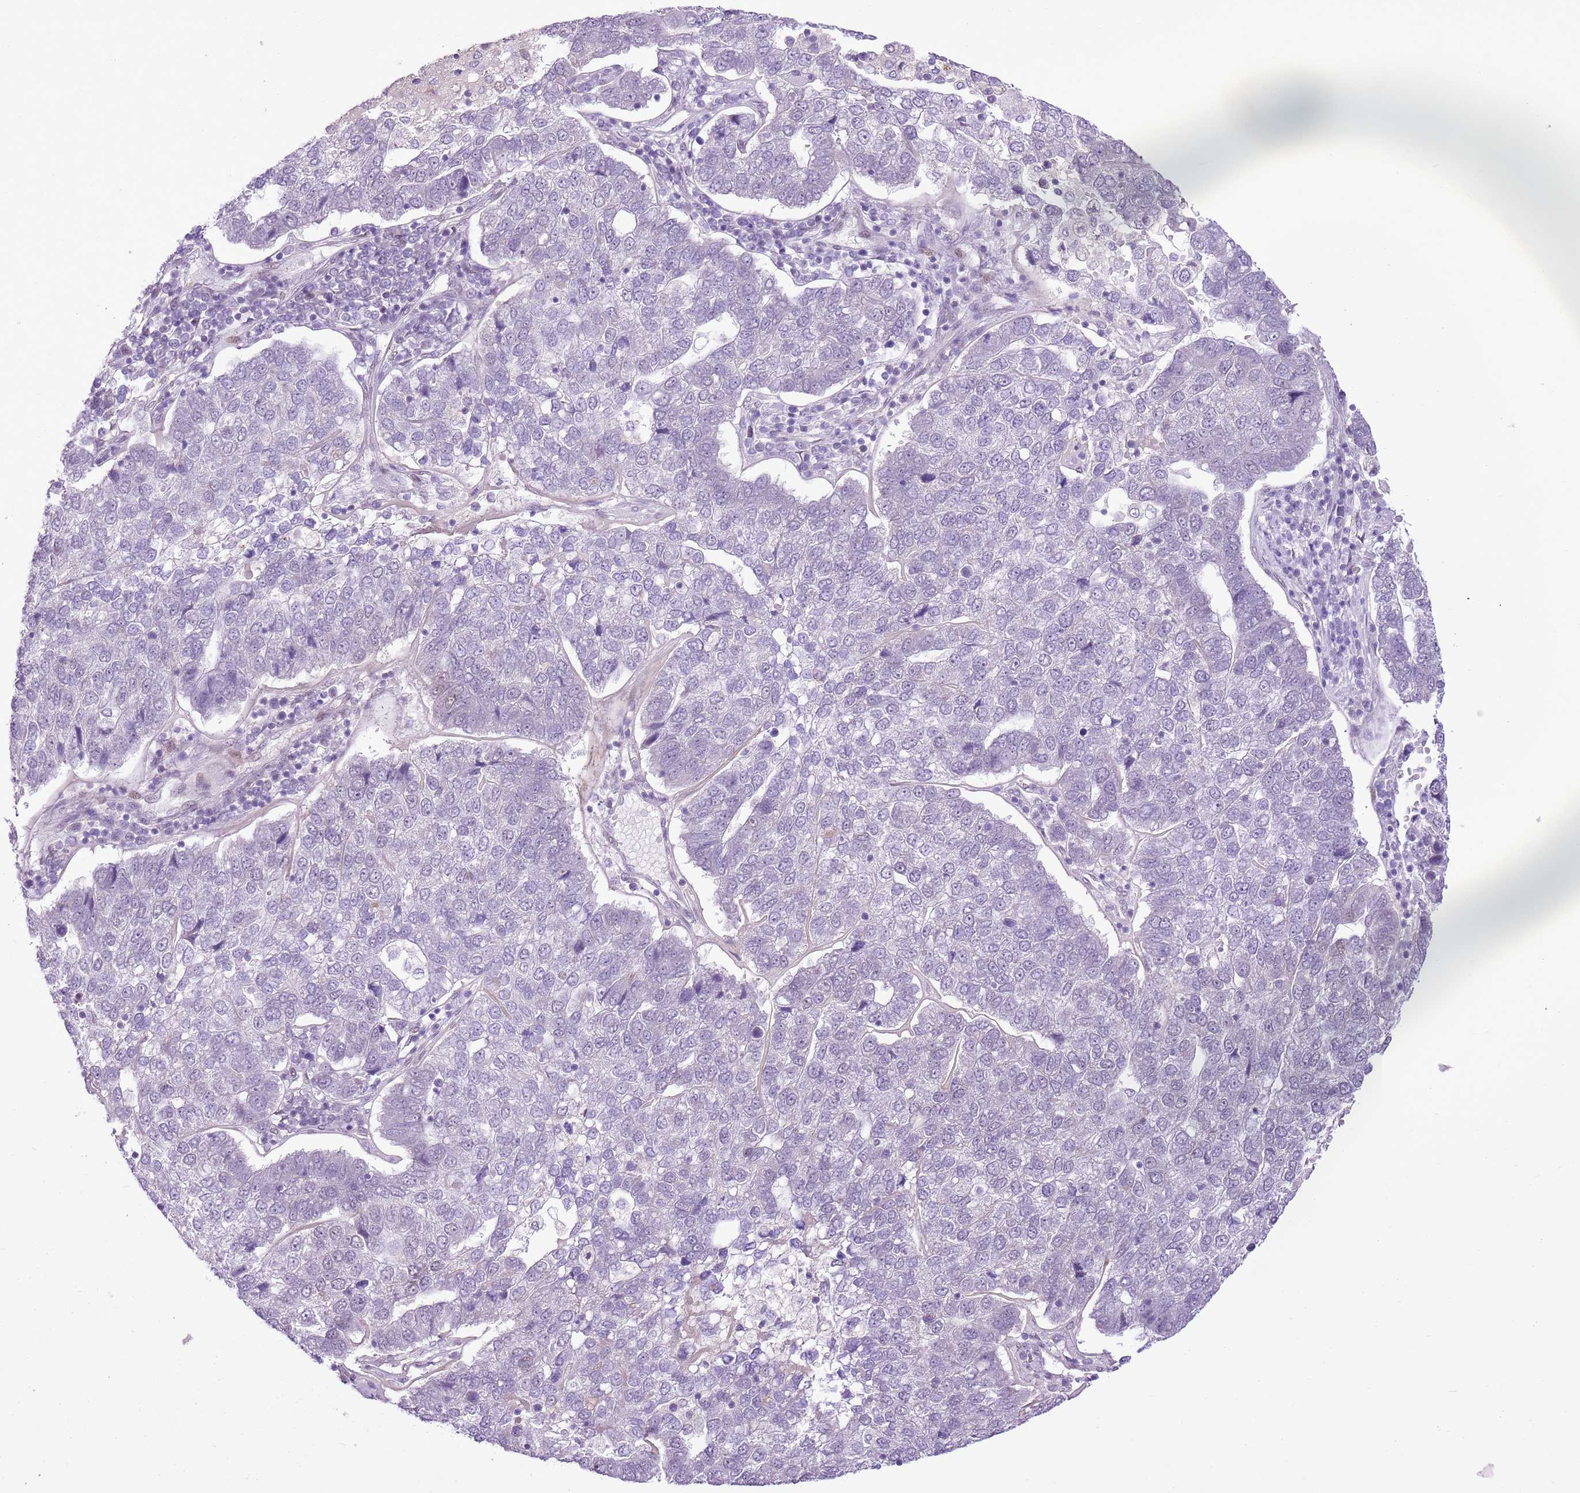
{"staining": {"intensity": "negative", "quantity": "none", "location": "none"}, "tissue": "pancreatic cancer", "cell_type": "Tumor cells", "image_type": "cancer", "snomed": [{"axis": "morphology", "description": "Adenocarcinoma, NOS"}, {"axis": "topography", "description": "Pancreas"}], "caption": "Human pancreatic cancer (adenocarcinoma) stained for a protein using IHC shows no expression in tumor cells.", "gene": "NACC2", "patient": {"sex": "female", "age": 61}}